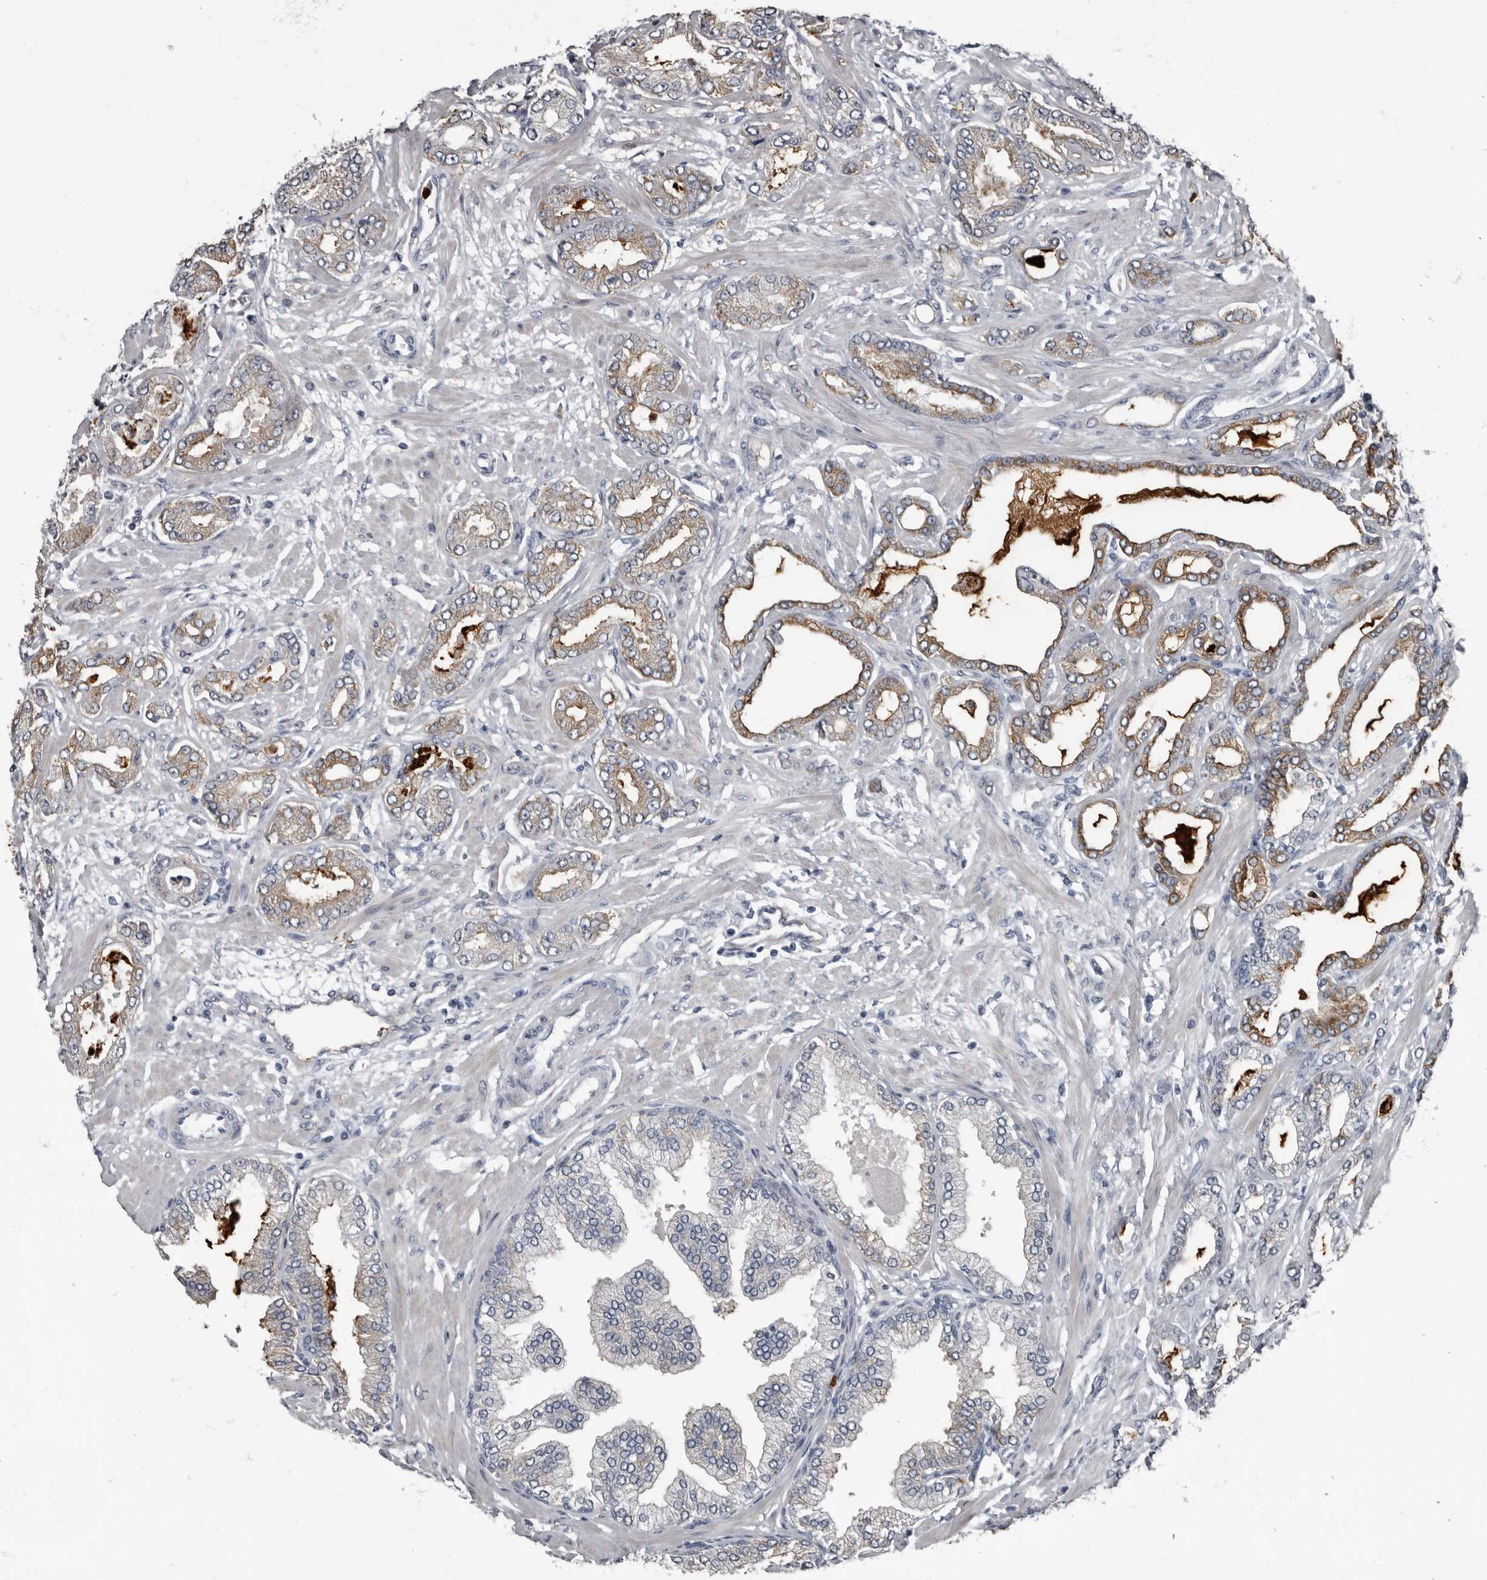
{"staining": {"intensity": "moderate", "quantity": "25%-75%", "location": "cytoplasmic/membranous"}, "tissue": "prostate cancer", "cell_type": "Tumor cells", "image_type": "cancer", "snomed": [{"axis": "morphology", "description": "Adenocarcinoma, Low grade"}, {"axis": "topography", "description": "Prostate"}], "caption": "The immunohistochemical stain labels moderate cytoplasmic/membranous expression in tumor cells of prostate low-grade adenocarcinoma tissue.", "gene": "TPD52L1", "patient": {"sex": "male", "age": 63}}